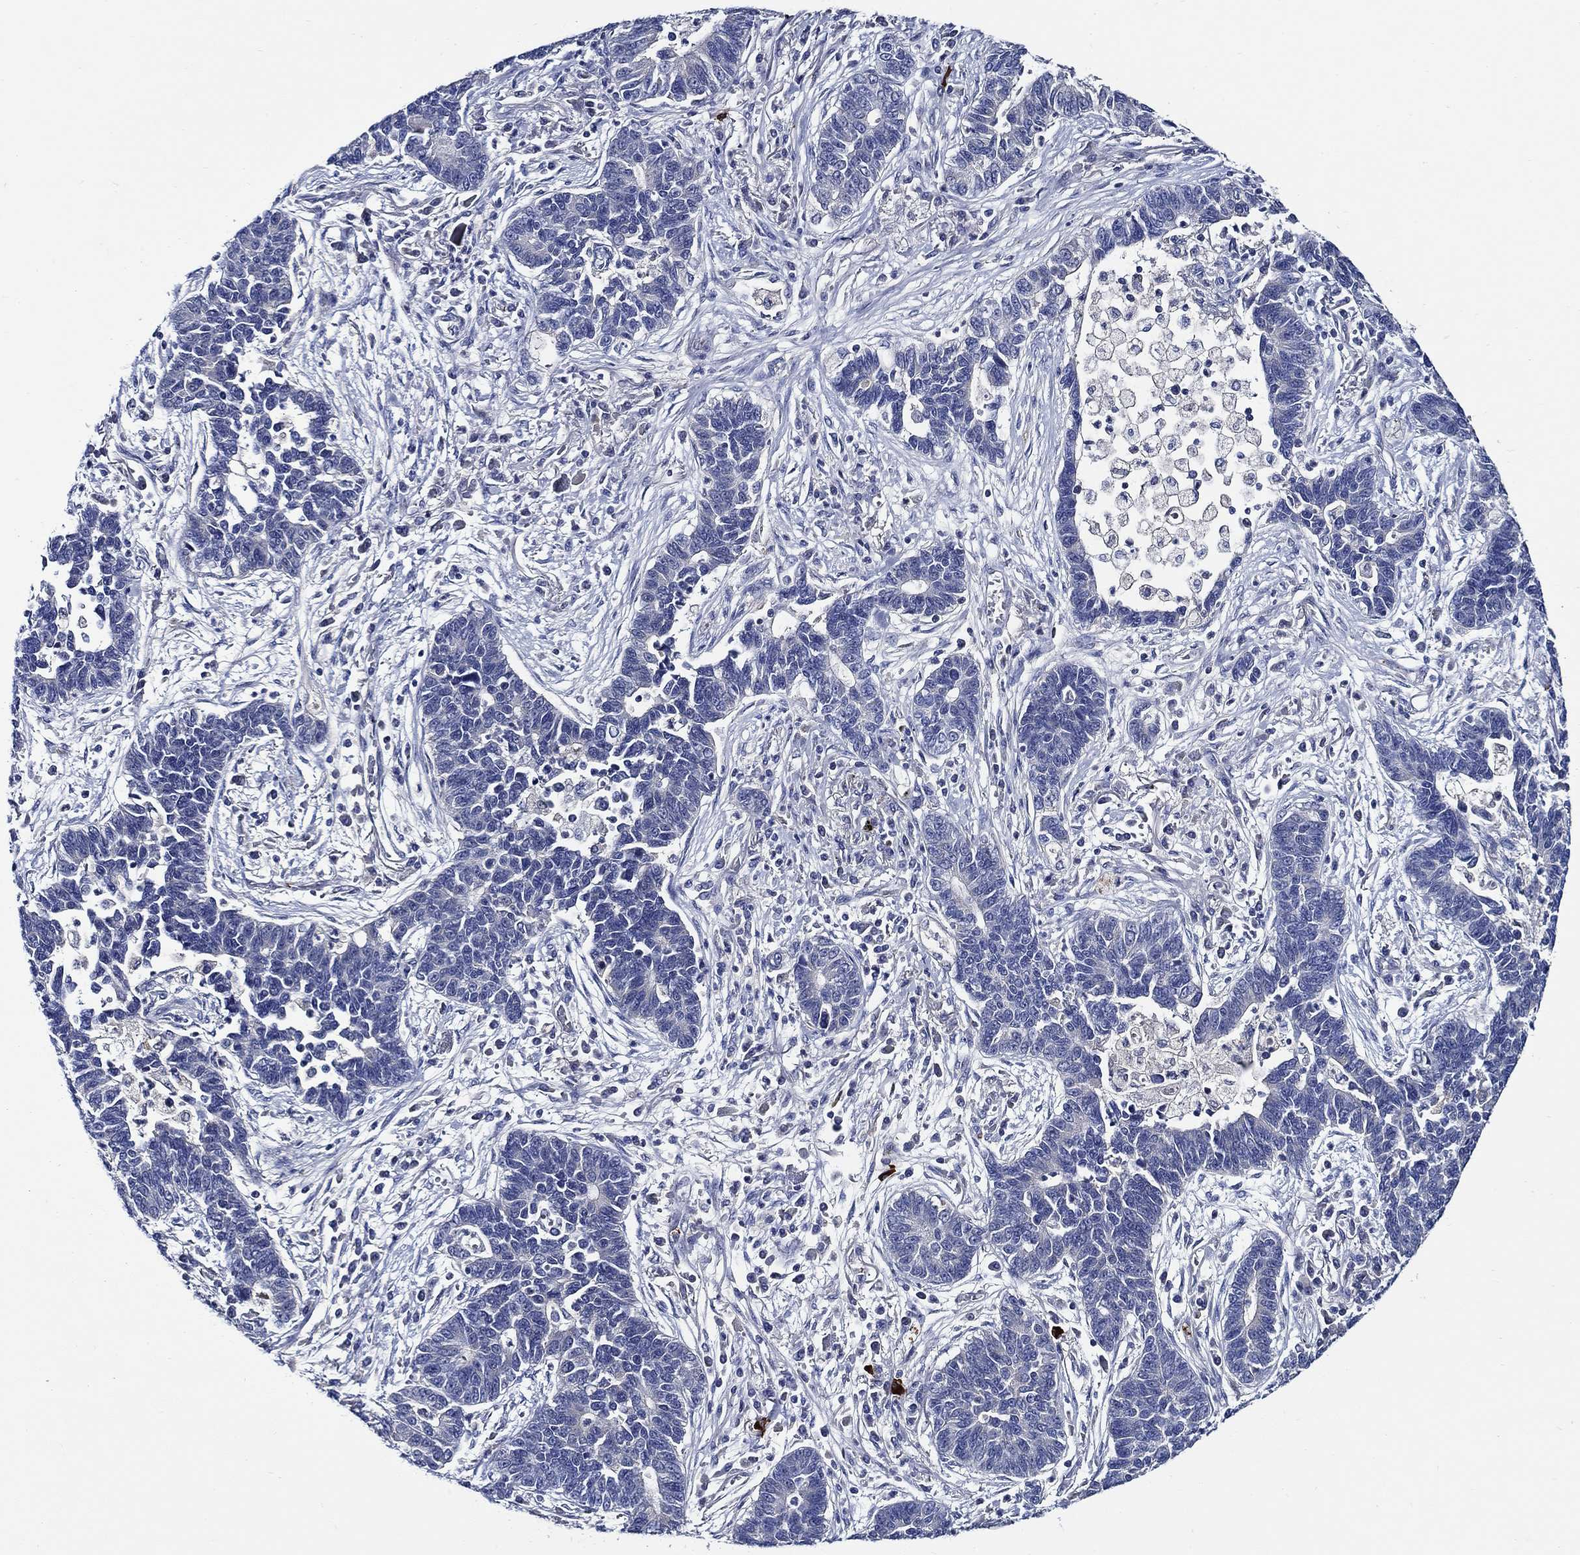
{"staining": {"intensity": "negative", "quantity": "none", "location": "none"}, "tissue": "lung cancer", "cell_type": "Tumor cells", "image_type": "cancer", "snomed": [{"axis": "morphology", "description": "Adenocarcinoma, NOS"}, {"axis": "topography", "description": "Lung"}], "caption": "This is a micrograph of immunohistochemistry staining of lung cancer, which shows no positivity in tumor cells. (Stains: DAB (3,3'-diaminobenzidine) immunohistochemistry with hematoxylin counter stain, Microscopy: brightfield microscopy at high magnification).", "gene": "ALOX12", "patient": {"sex": "female", "age": 57}}